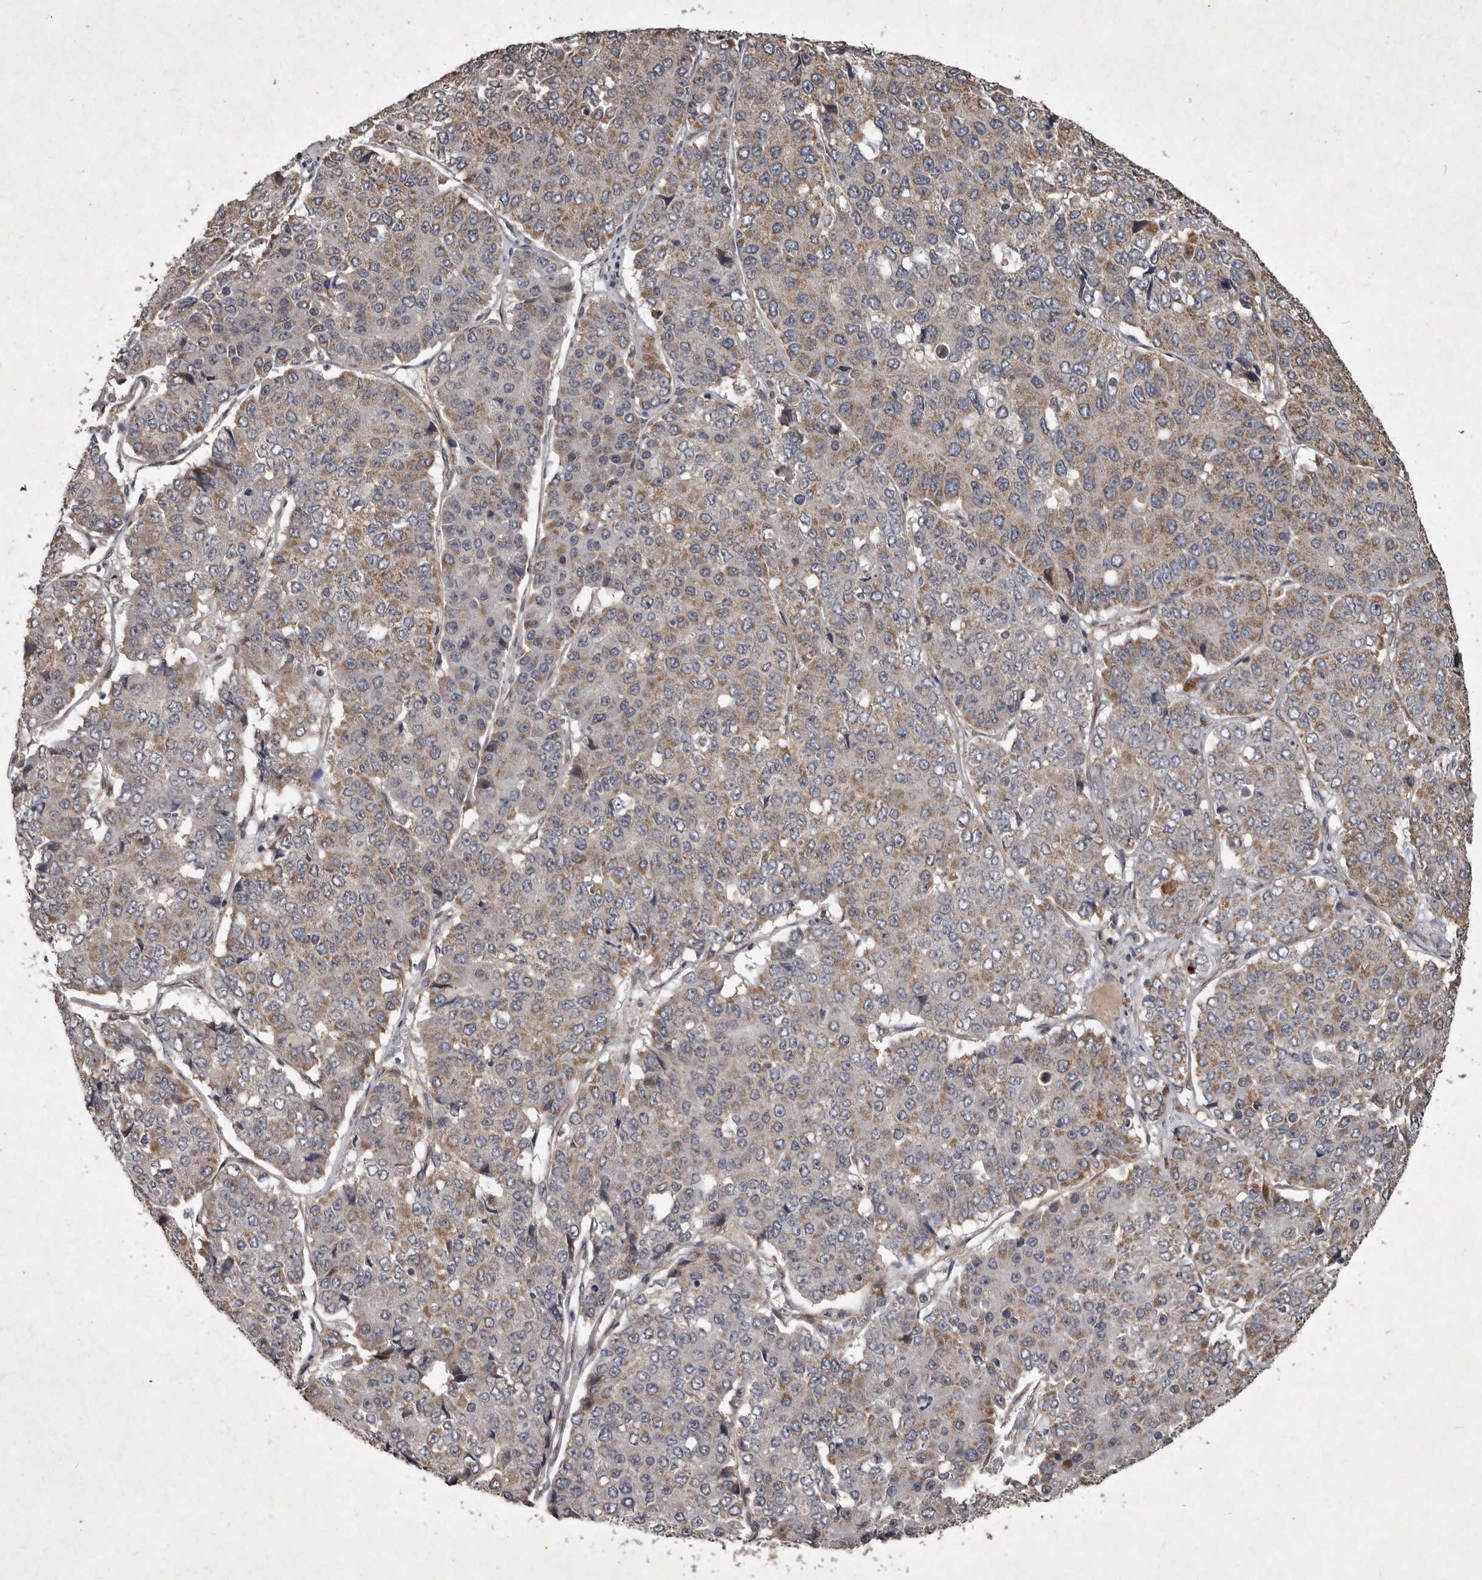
{"staining": {"intensity": "weak", "quantity": ">75%", "location": "cytoplasmic/membranous"}, "tissue": "pancreatic cancer", "cell_type": "Tumor cells", "image_type": "cancer", "snomed": [{"axis": "morphology", "description": "Adenocarcinoma, NOS"}, {"axis": "topography", "description": "Pancreas"}], "caption": "Pancreatic cancer (adenocarcinoma) stained for a protein displays weak cytoplasmic/membranous positivity in tumor cells.", "gene": "MRPS15", "patient": {"sex": "male", "age": 50}}